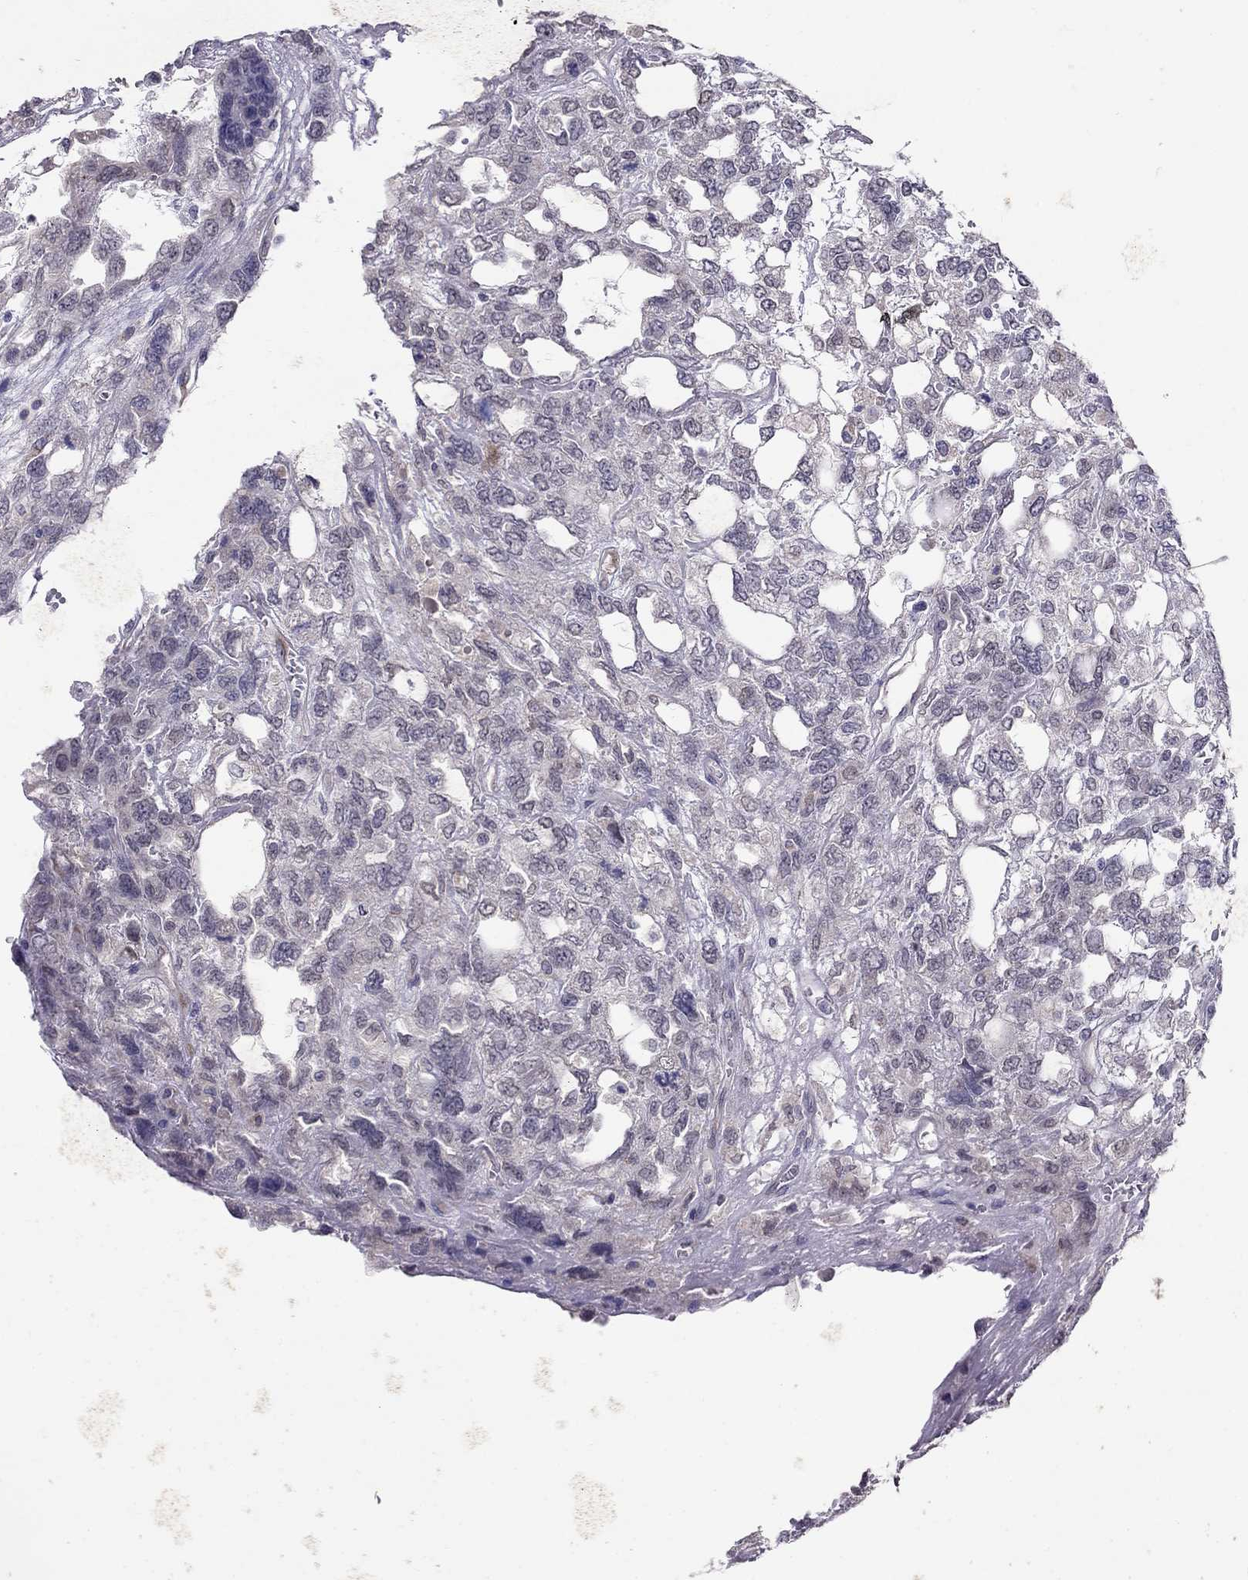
{"staining": {"intensity": "negative", "quantity": "none", "location": "none"}, "tissue": "testis cancer", "cell_type": "Tumor cells", "image_type": "cancer", "snomed": [{"axis": "morphology", "description": "Seminoma, NOS"}, {"axis": "topography", "description": "Testis"}], "caption": "This is an immunohistochemistry histopathology image of testis seminoma. There is no expression in tumor cells.", "gene": "MYO3B", "patient": {"sex": "male", "age": 52}}